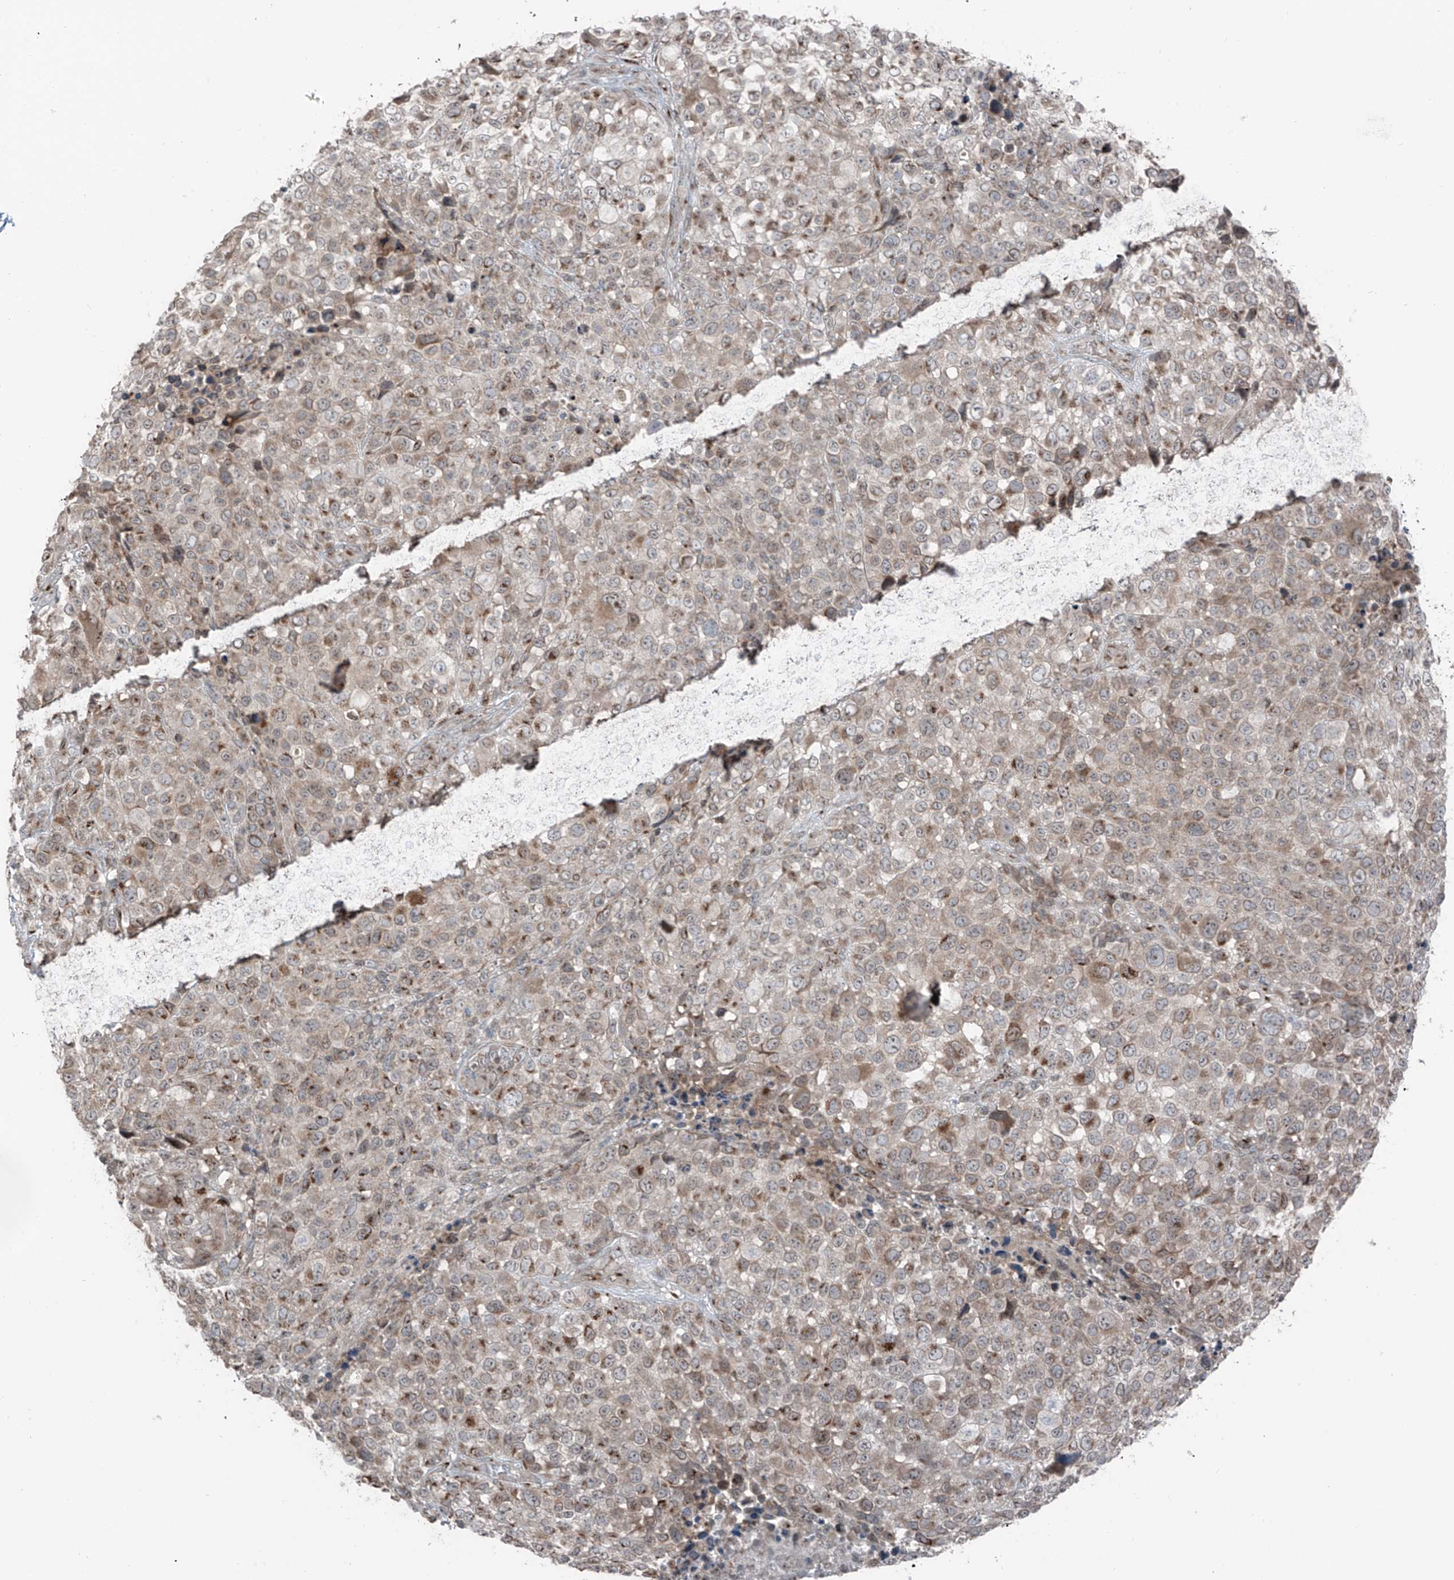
{"staining": {"intensity": "moderate", "quantity": "25%-75%", "location": "cytoplasmic/membranous"}, "tissue": "melanoma", "cell_type": "Tumor cells", "image_type": "cancer", "snomed": [{"axis": "morphology", "description": "Malignant melanoma, NOS"}, {"axis": "topography", "description": "Skin of trunk"}], "caption": "Immunohistochemical staining of malignant melanoma demonstrates moderate cytoplasmic/membranous protein positivity in approximately 25%-75% of tumor cells. The protein is shown in brown color, while the nuclei are stained blue.", "gene": "ERLEC1", "patient": {"sex": "male", "age": 71}}